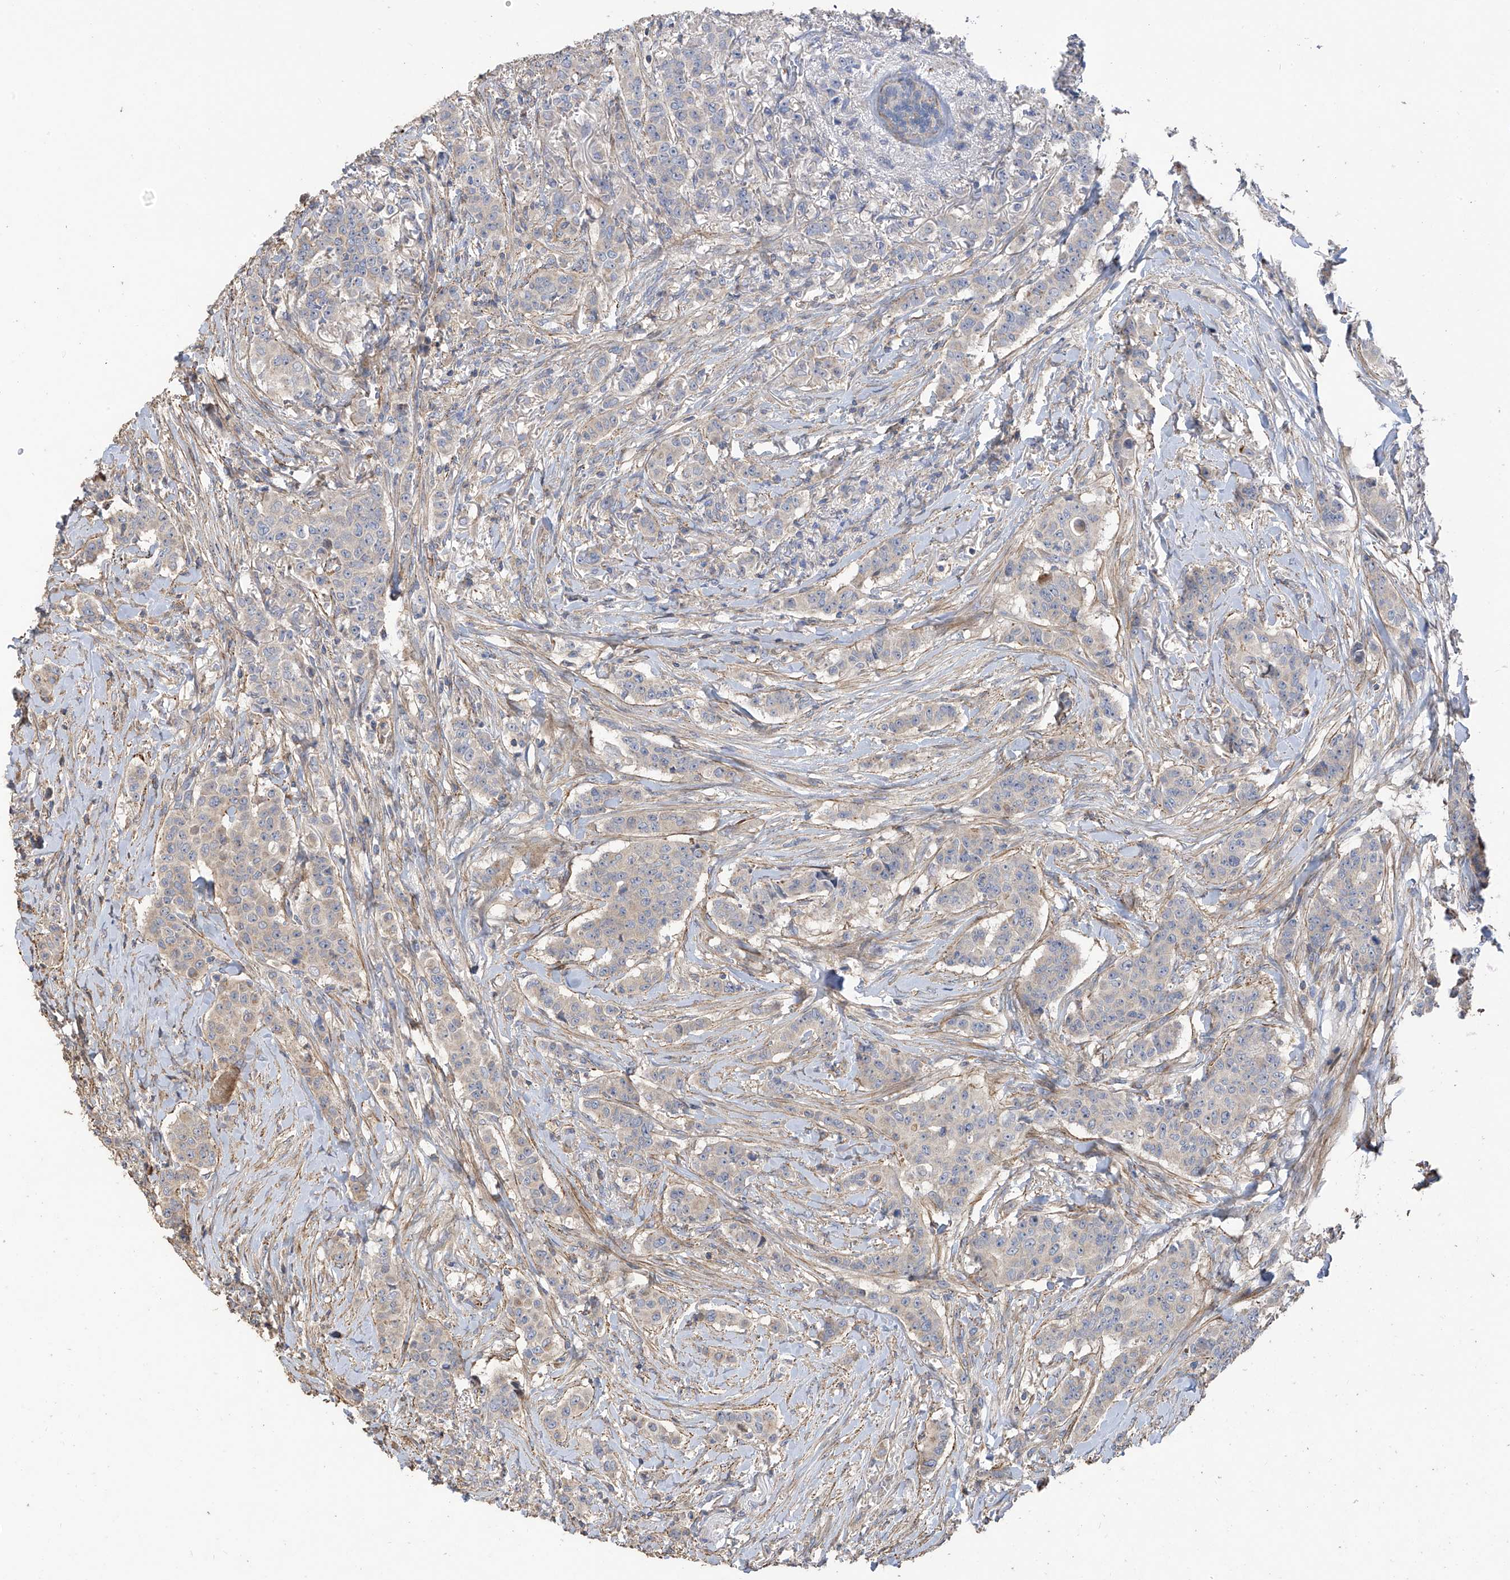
{"staining": {"intensity": "weak", "quantity": "<25%", "location": "cytoplasmic/membranous"}, "tissue": "breast cancer", "cell_type": "Tumor cells", "image_type": "cancer", "snomed": [{"axis": "morphology", "description": "Duct carcinoma"}, {"axis": "topography", "description": "Breast"}], "caption": "Immunohistochemistry photomicrograph of neoplastic tissue: breast cancer (invasive ductal carcinoma) stained with DAB (3,3'-diaminobenzidine) shows no significant protein staining in tumor cells.", "gene": "SLC43A3", "patient": {"sex": "female", "age": 40}}